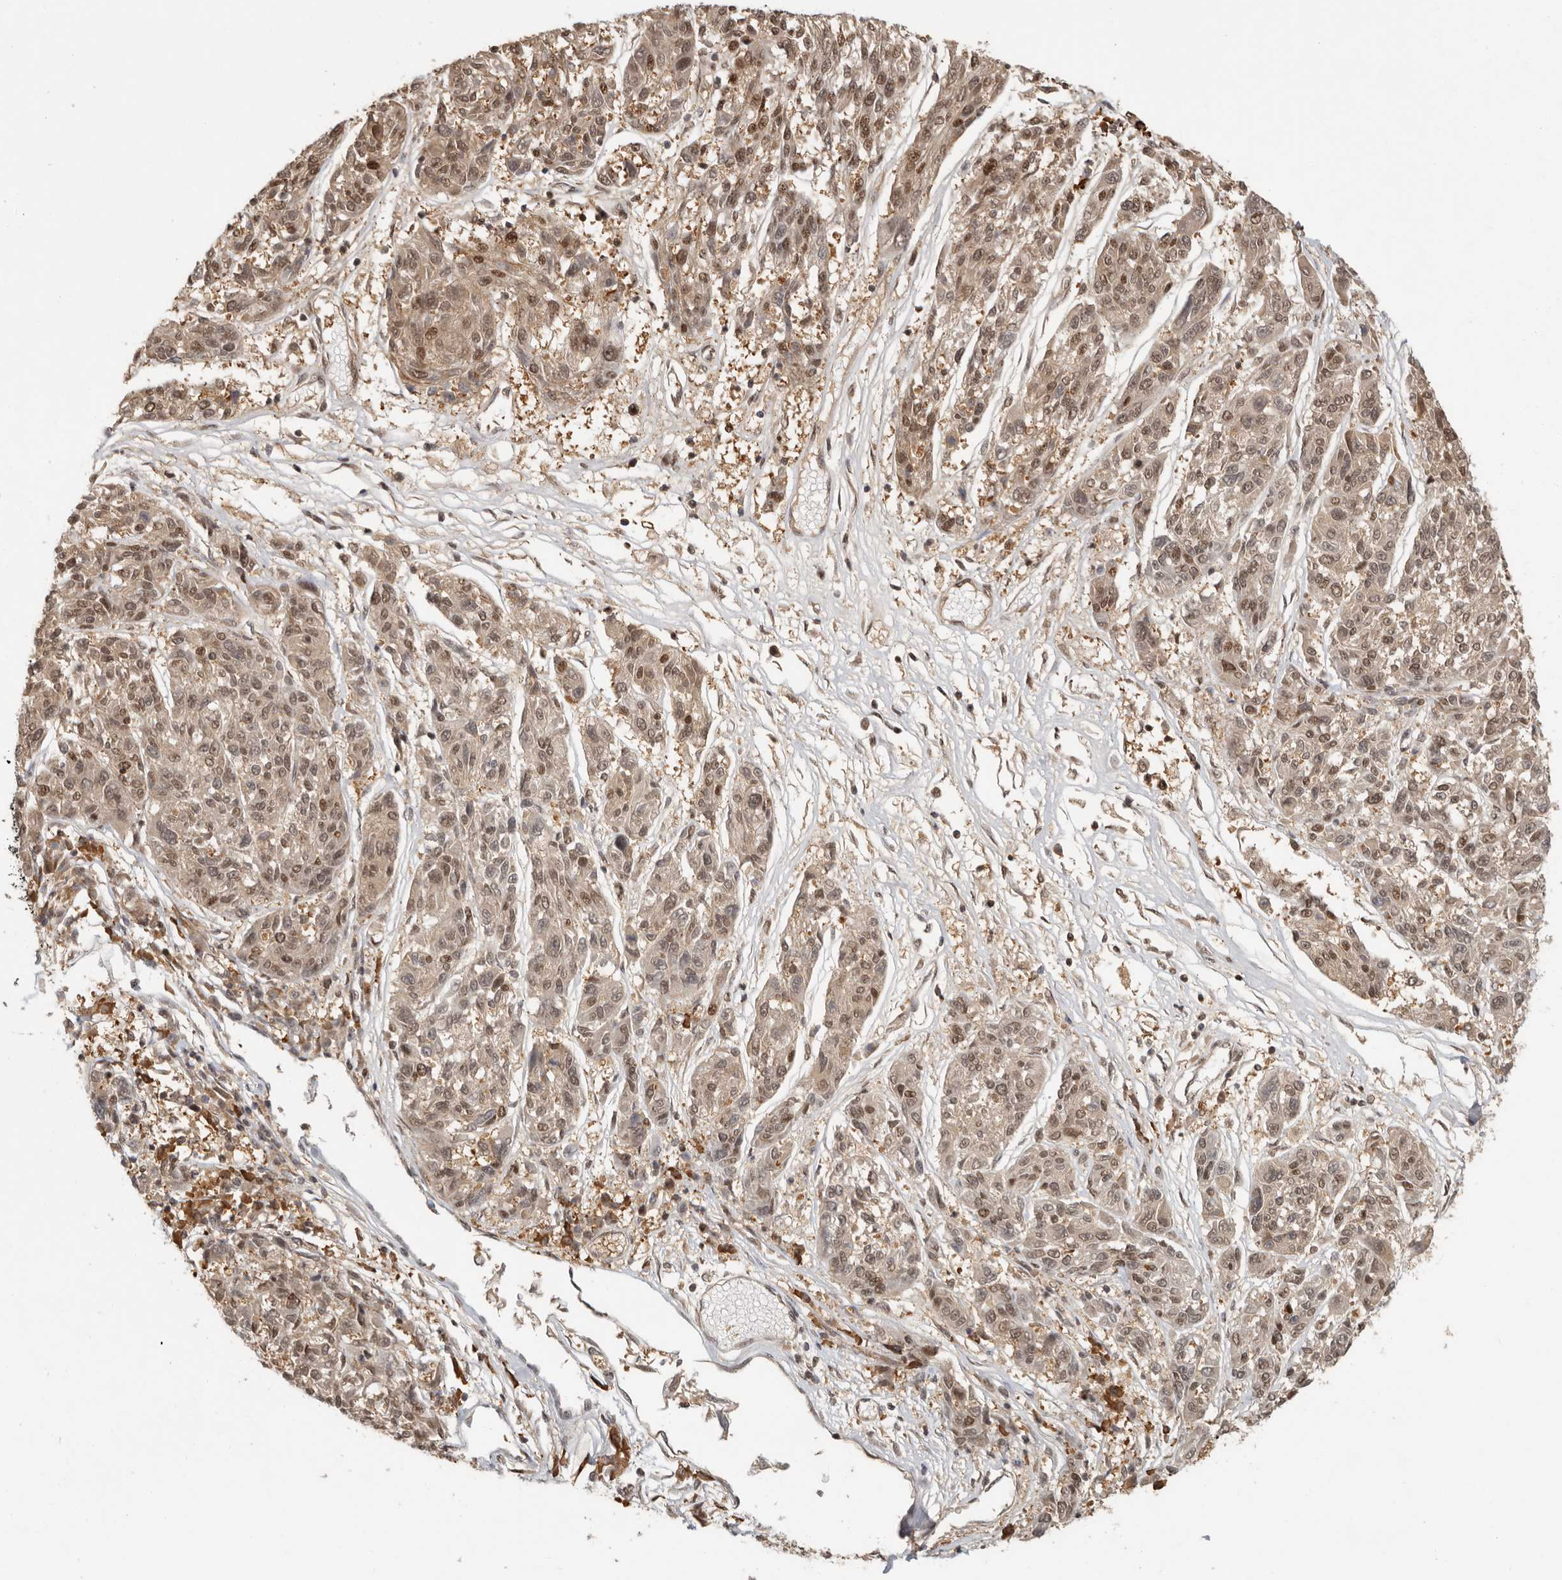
{"staining": {"intensity": "weak", "quantity": ">75%", "location": "nuclear"}, "tissue": "melanoma", "cell_type": "Tumor cells", "image_type": "cancer", "snomed": [{"axis": "morphology", "description": "Malignant melanoma, NOS"}, {"axis": "topography", "description": "Skin"}], "caption": "This image reveals malignant melanoma stained with immunohistochemistry (IHC) to label a protein in brown. The nuclear of tumor cells show weak positivity for the protein. Nuclei are counter-stained blue.", "gene": "PSMA5", "patient": {"sex": "male", "age": 53}}